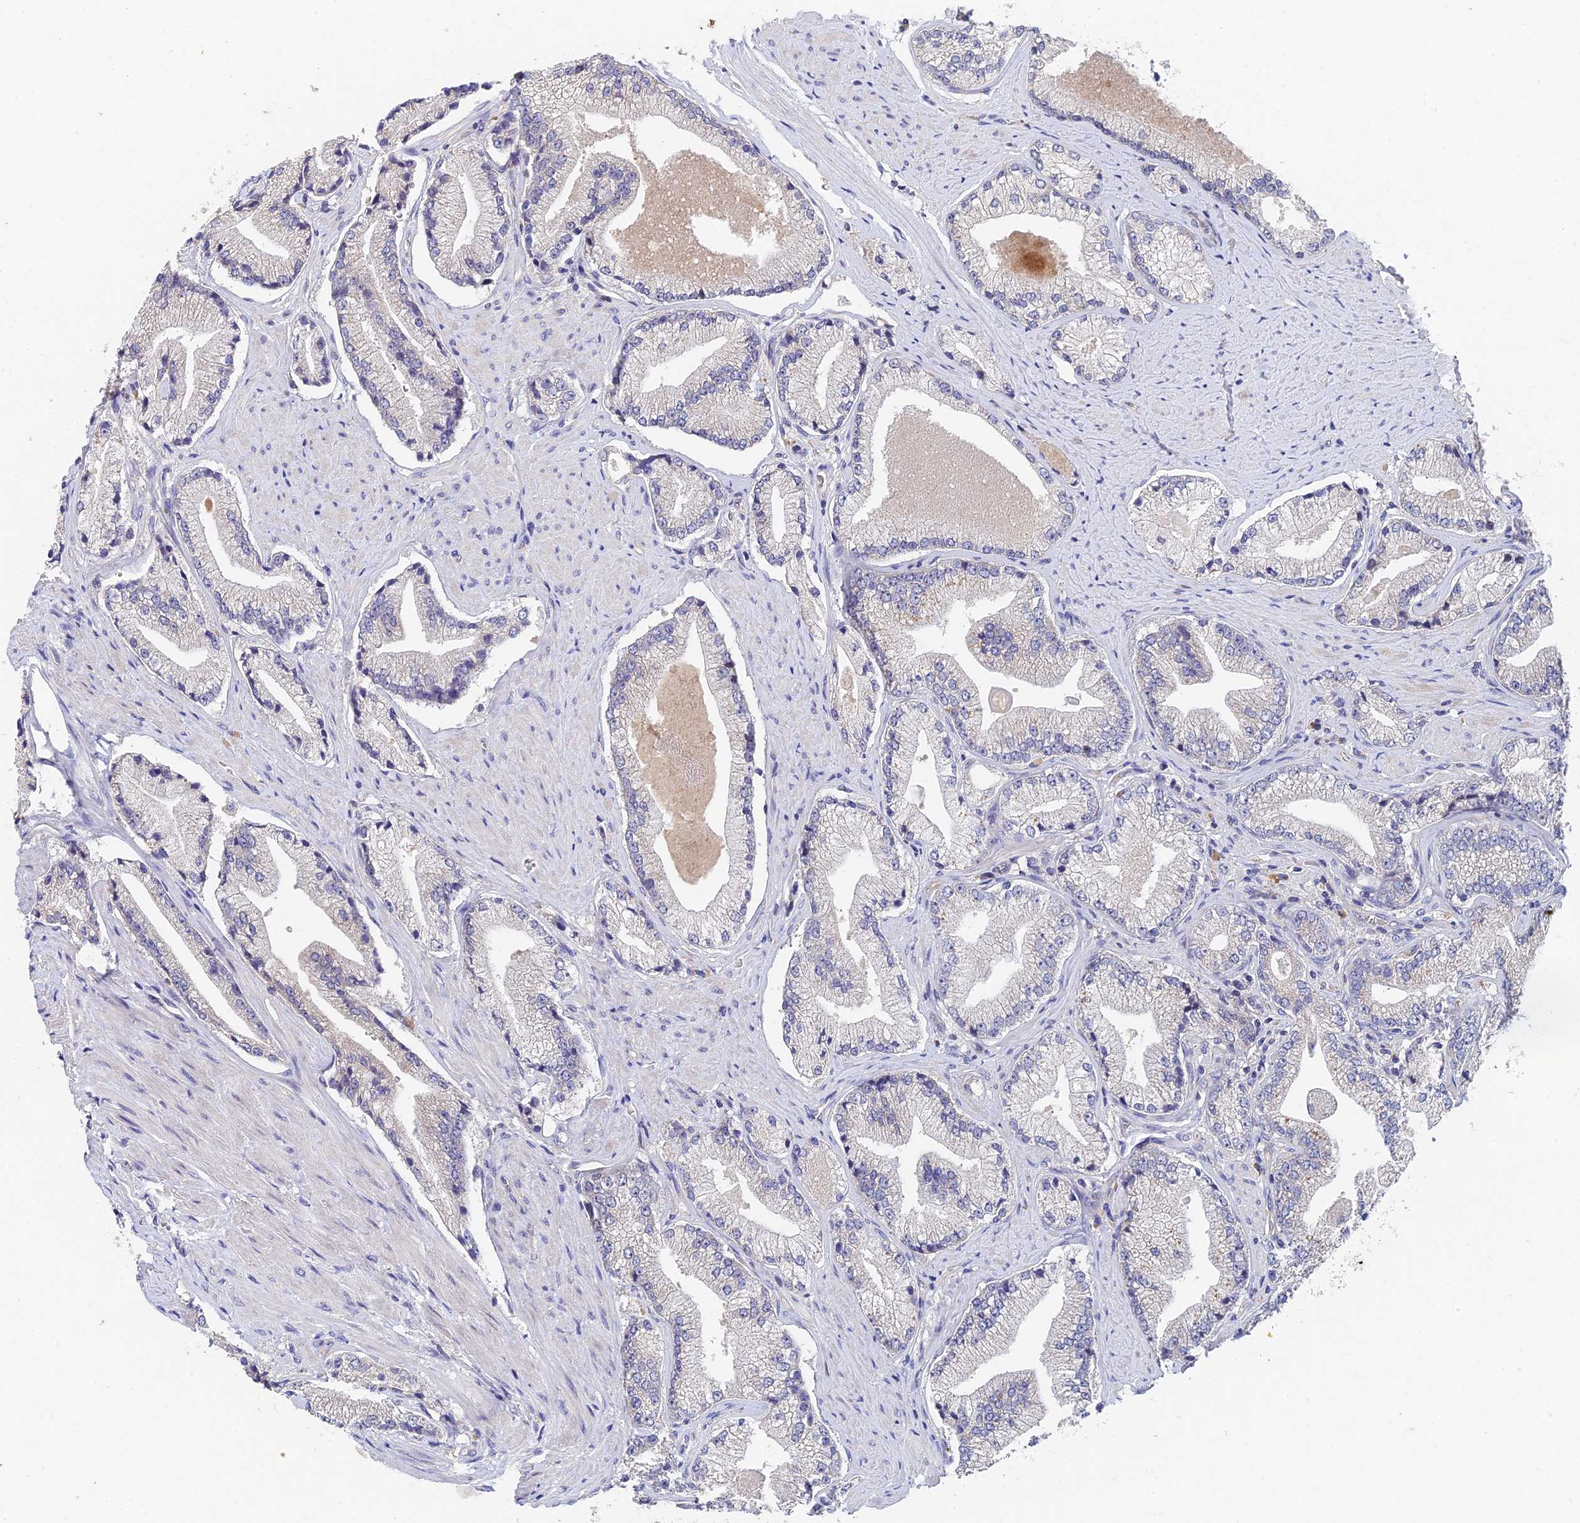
{"staining": {"intensity": "negative", "quantity": "none", "location": "none"}, "tissue": "prostate cancer", "cell_type": "Tumor cells", "image_type": "cancer", "snomed": [{"axis": "morphology", "description": "Adenocarcinoma, High grade"}, {"axis": "topography", "description": "Prostate"}], "caption": "A high-resolution image shows immunohistochemistry (IHC) staining of prostate cancer, which exhibits no significant expression in tumor cells.", "gene": "ADAMTS13", "patient": {"sex": "male", "age": 67}}